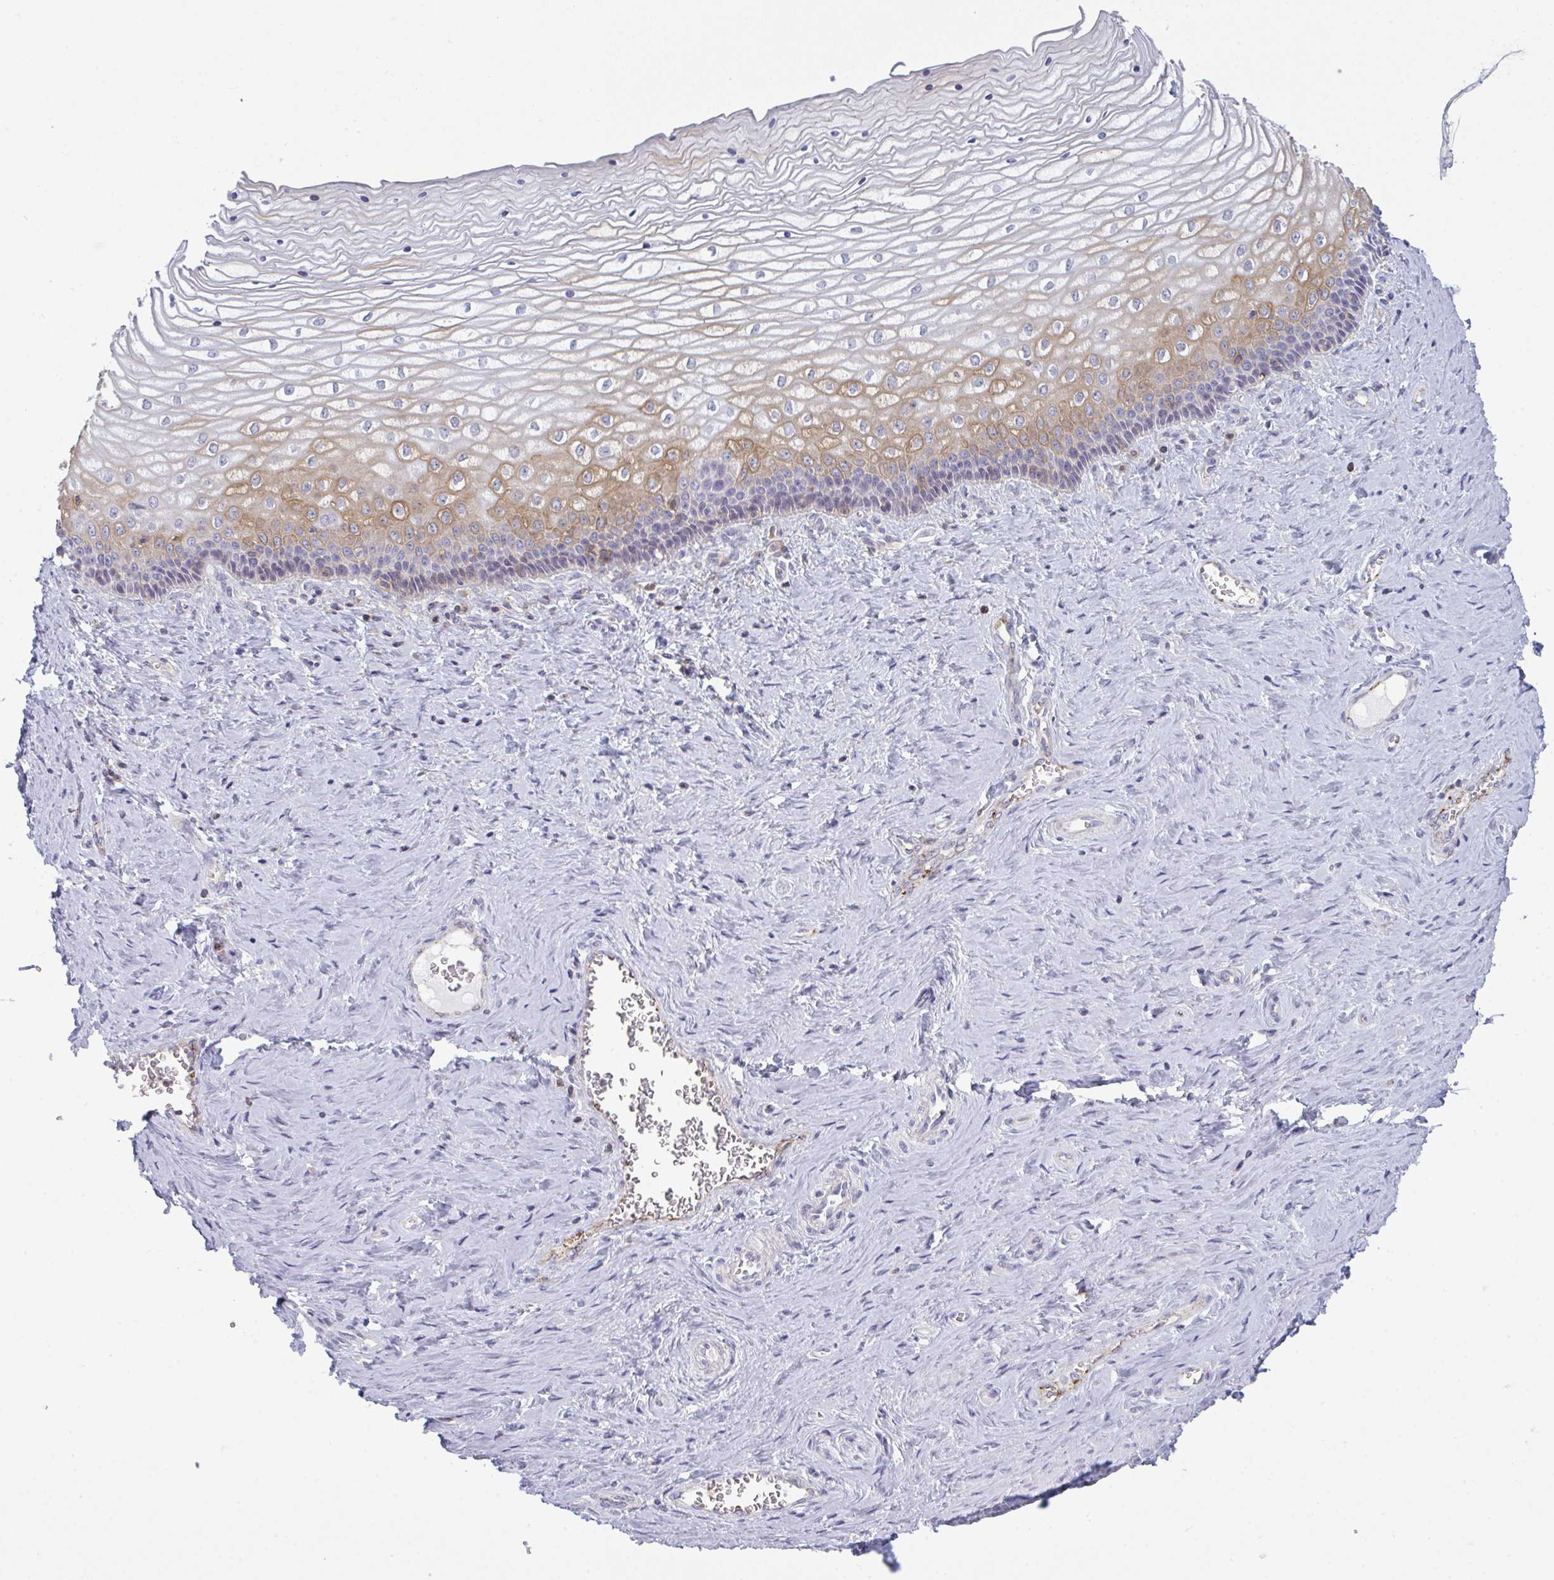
{"staining": {"intensity": "weak", "quantity": "<25%", "location": "cytoplasmic/membranous"}, "tissue": "vagina", "cell_type": "Squamous epithelial cells", "image_type": "normal", "snomed": [{"axis": "morphology", "description": "Normal tissue, NOS"}, {"axis": "topography", "description": "Vagina"}], "caption": "Benign vagina was stained to show a protein in brown. There is no significant expression in squamous epithelial cells. (DAB IHC visualized using brightfield microscopy, high magnification).", "gene": "CD80", "patient": {"sex": "female", "age": 45}}